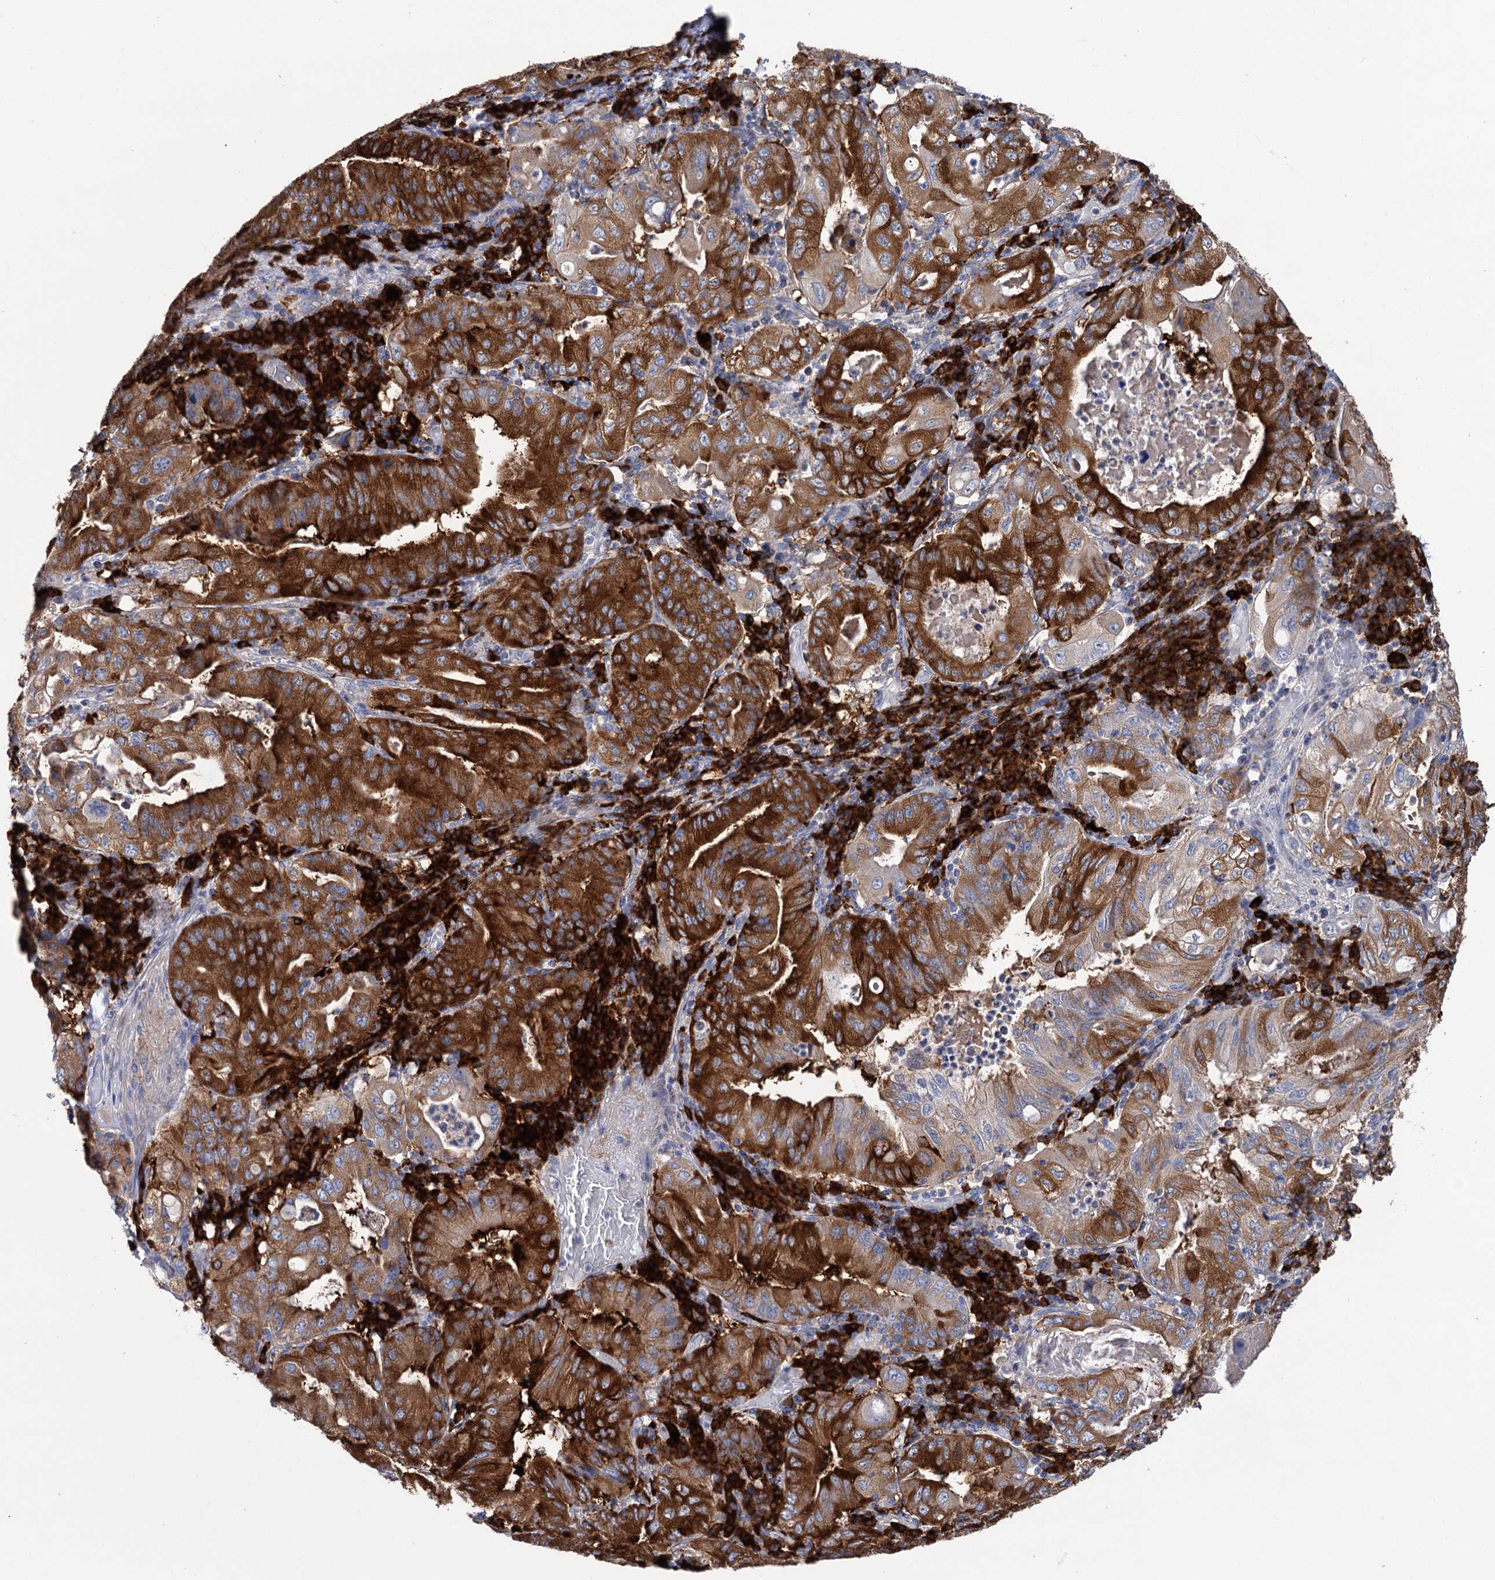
{"staining": {"intensity": "strong", "quantity": ">75%", "location": "cytoplasmic/membranous"}, "tissue": "stomach cancer", "cell_type": "Tumor cells", "image_type": "cancer", "snomed": [{"axis": "morphology", "description": "Normal tissue, NOS"}, {"axis": "morphology", "description": "Adenocarcinoma, NOS"}, {"axis": "topography", "description": "Esophagus"}, {"axis": "topography", "description": "Stomach, upper"}, {"axis": "topography", "description": "Peripheral nerve tissue"}], "caption": "High-magnification brightfield microscopy of stomach adenocarcinoma stained with DAB (3,3'-diaminobenzidine) (brown) and counterstained with hematoxylin (blue). tumor cells exhibit strong cytoplasmic/membranous expression is identified in approximately>75% of cells.", "gene": "BBS4", "patient": {"sex": "male", "age": 62}}